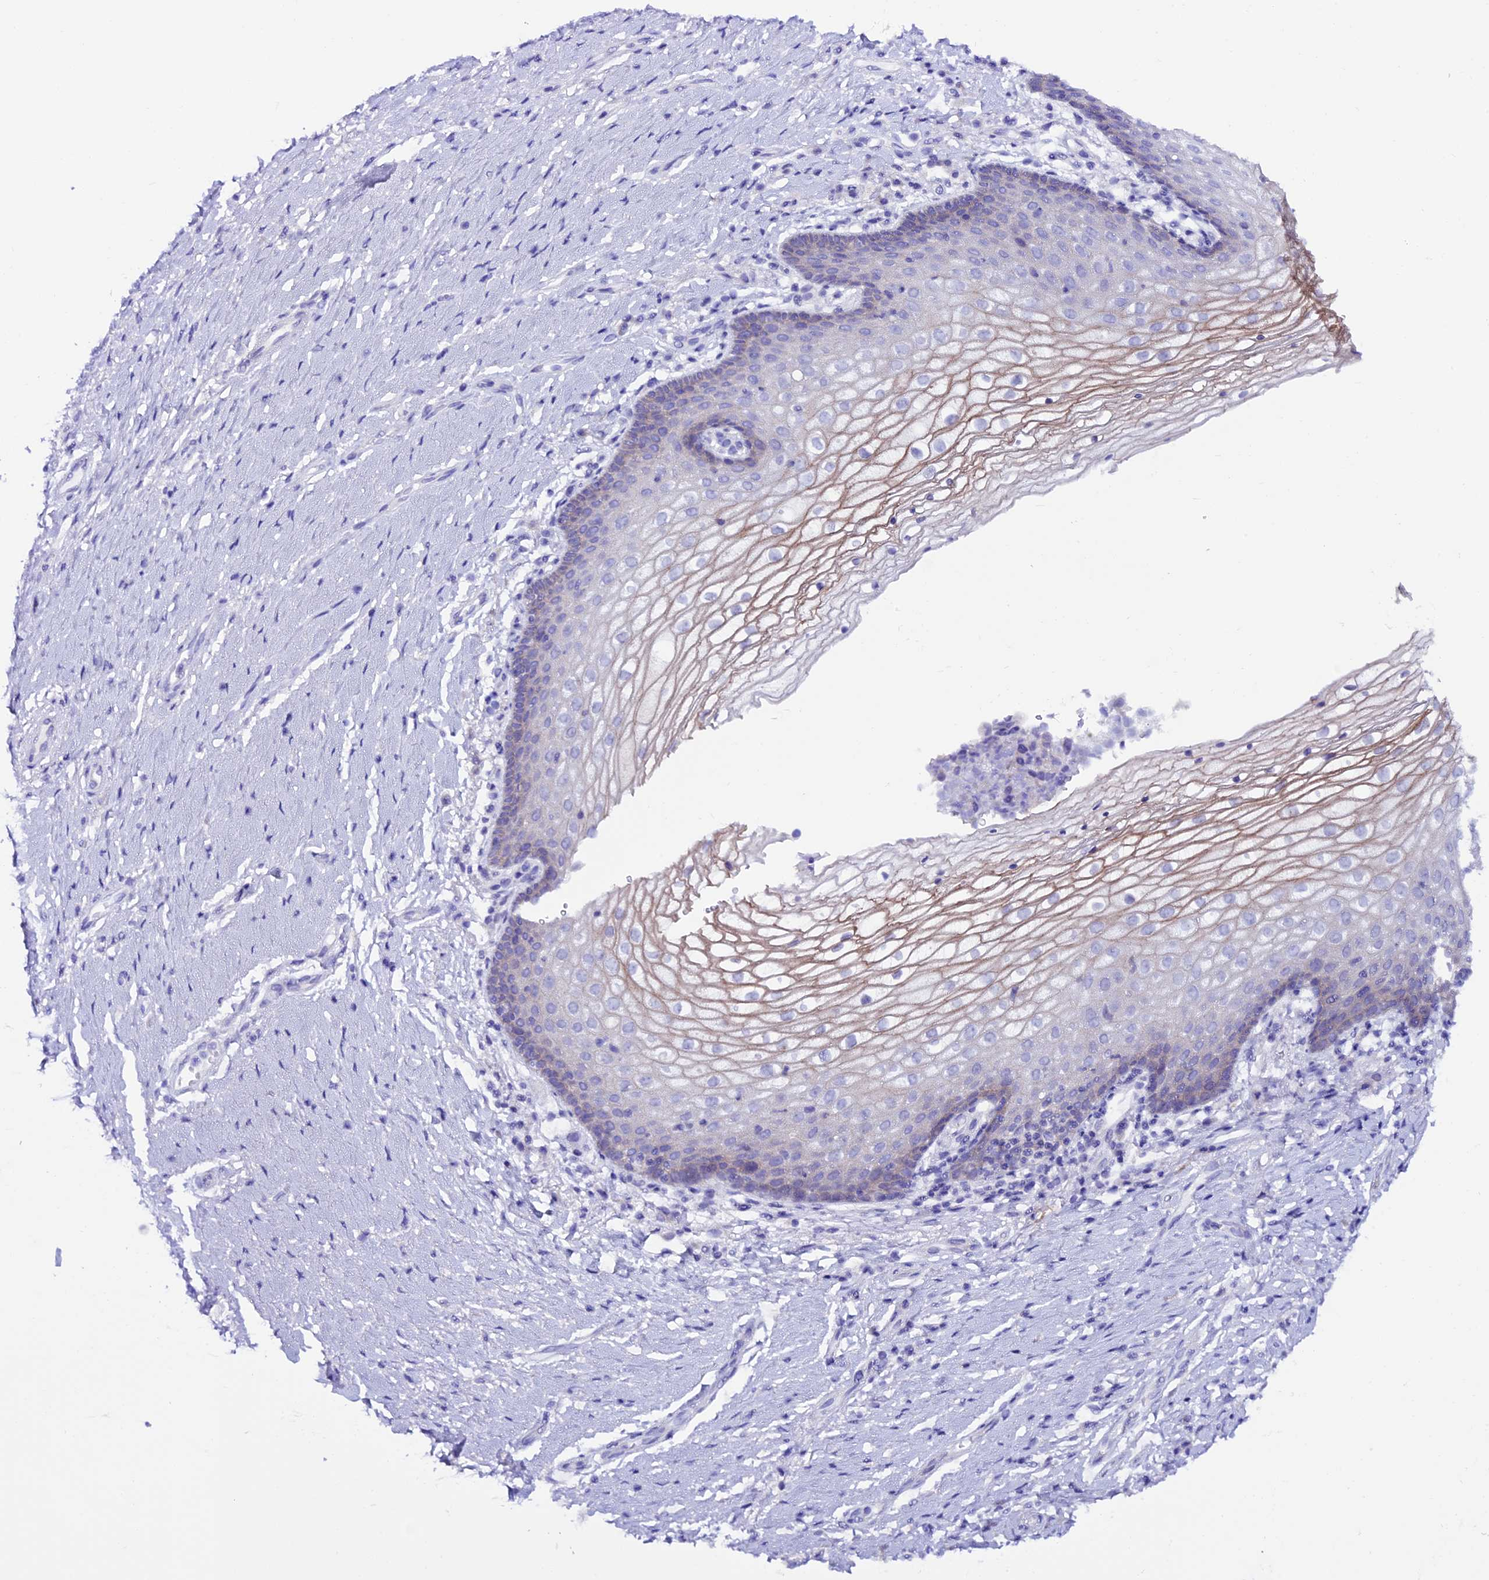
{"staining": {"intensity": "moderate", "quantity": "<25%", "location": "cytoplasmic/membranous"}, "tissue": "vagina", "cell_type": "Squamous epithelial cells", "image_type": "normal", "snomed": [{"axis": "morphology", "description": "Normal tissue, NOS"}, {"axis": "topography", "description": "Vagina"}], "caption": "Moderate cytoplasmic/membranous expression for a protein is identified in about <25% of squamous epithelial cells of unremarkable vagina using IHC.", "gene": "XKR7", "patient": {"sex": "female", "age": 60}}